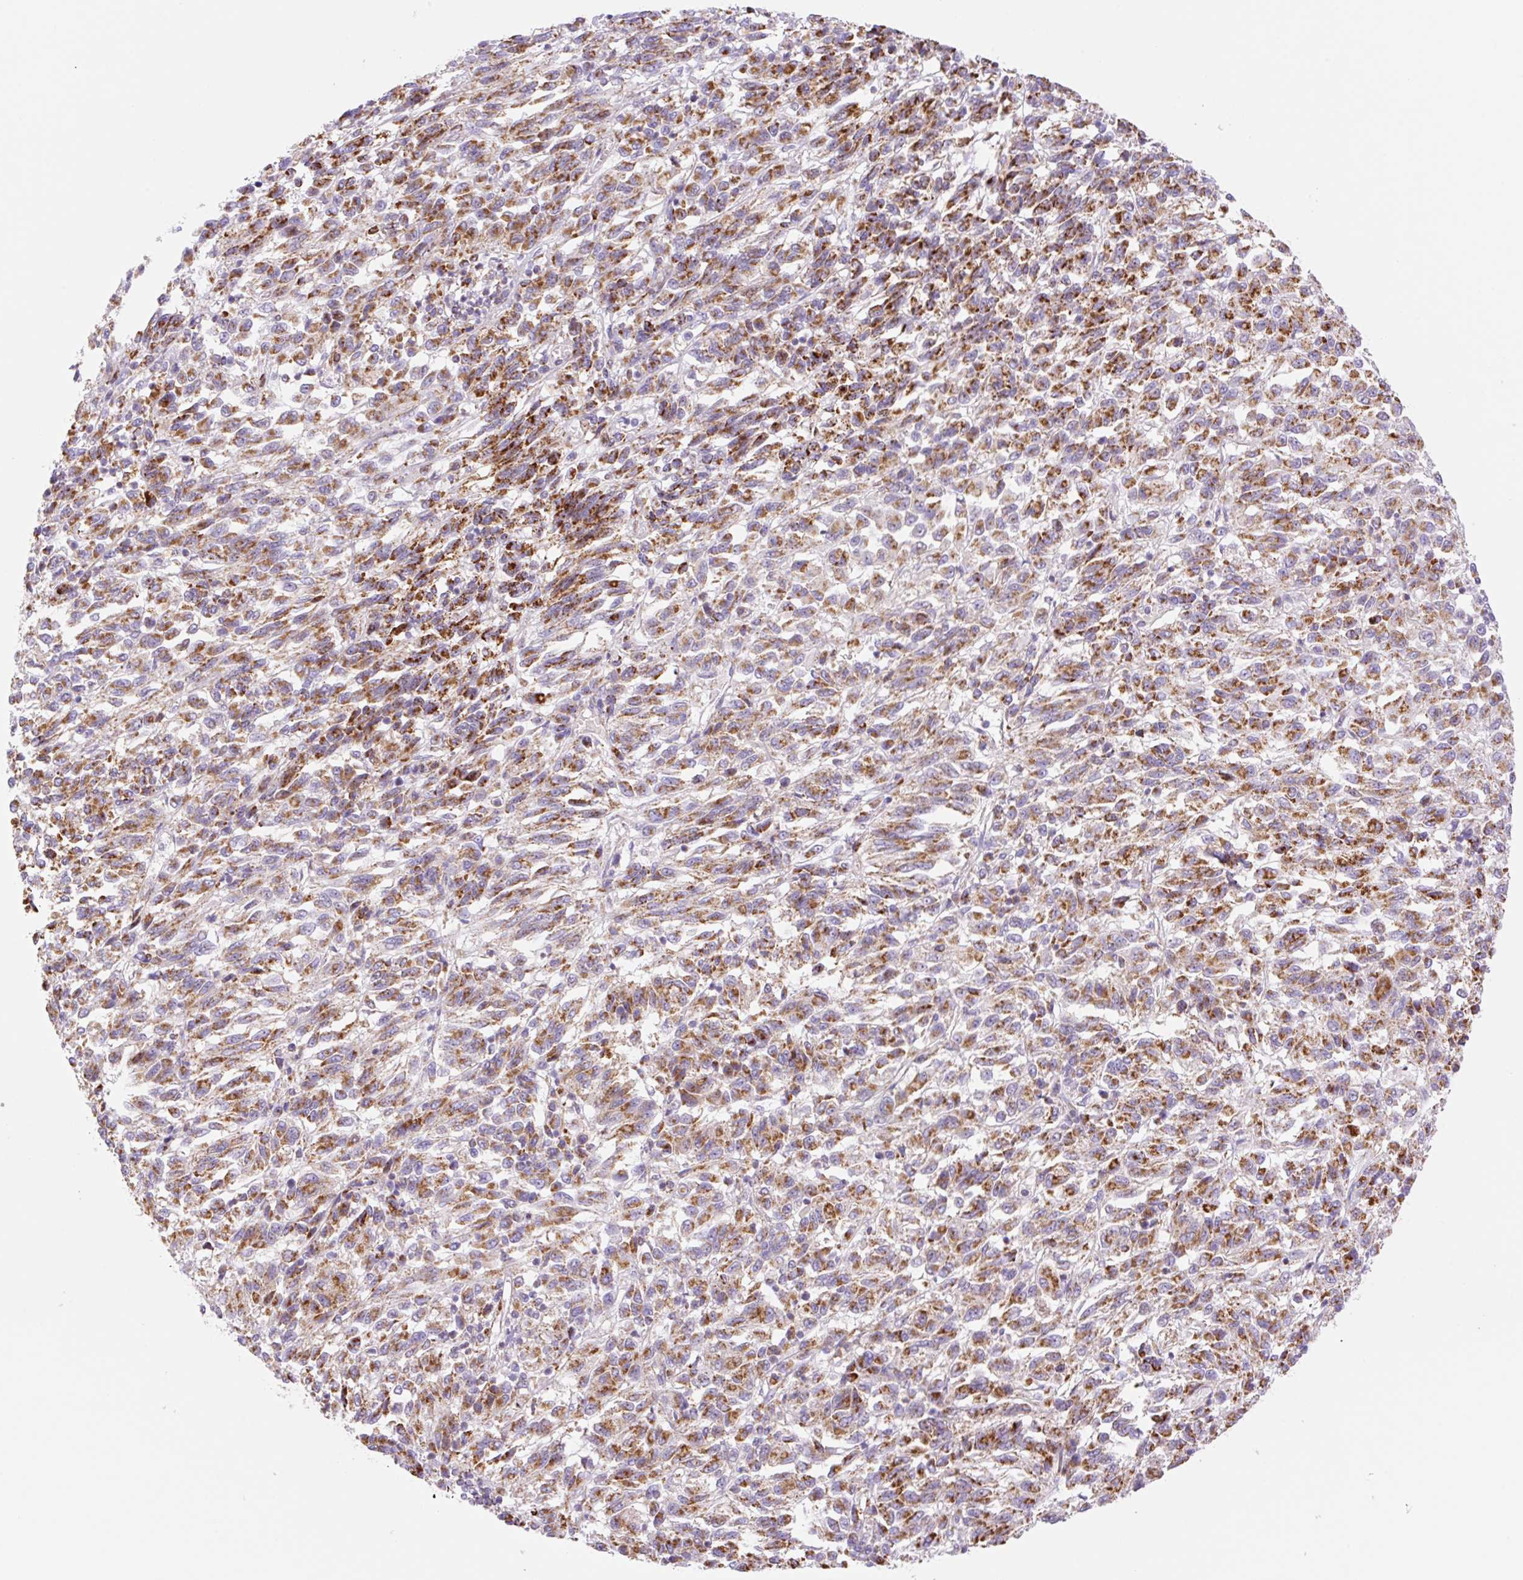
{"staining": {"intensity": "moderate", "quantity": ">75%", "location": "cytoplasmic/membranous"}, "tissue": "melanoma", "cell_type": "Tumor cells", "image_type": "cancer", "snomed": [{"axis": "morphology", "description": "Malignant melanoma, Metastatic site"}, {"axis": "topography", "description": "Lung"}], "caption": "Immunohistochemical staining of malignant melanoma (metastatic site) exhibits medium levels of moderate cytoplasmic/membranous protein positivity in approximately >75% of tumor cells.", "gene": "ETNK2", "patient": {"sex": "male", "age": 64}}